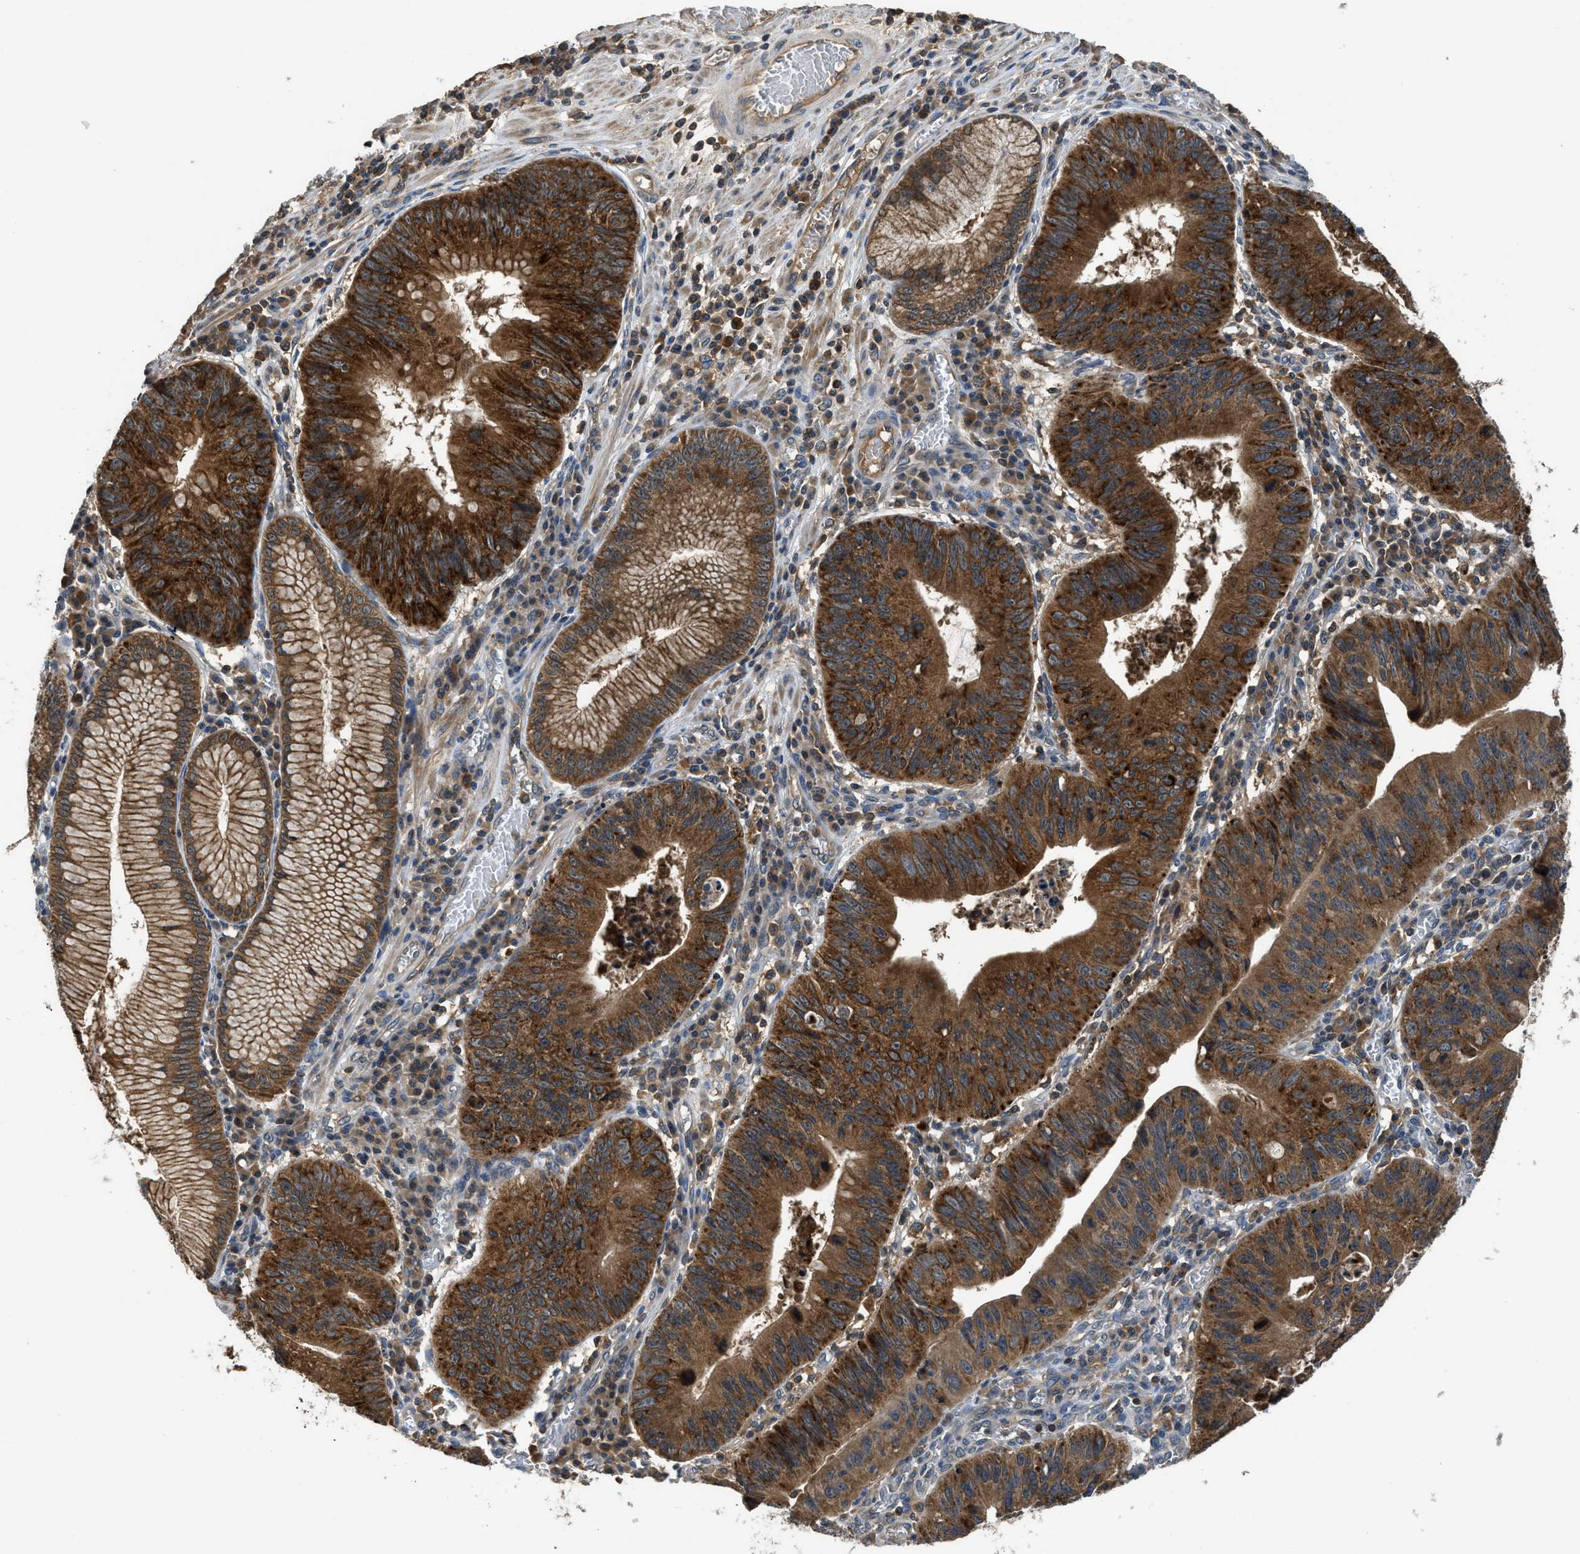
{"staining": {"intensity": "strong", "quantity": ">75%", "location": "cytoplasmic/membranous"}, "tissue": "stomach cancer", "cell_type": "Tumor cells", "image_type": "cancer", "snomed": [{"axis": "morphology", "description": "Adenocarcinoma, NOS"}, {"axis": "topography", "description": "Stomach"}], "caption": "Protein analysis of stomach cancer tissue shows strong cytoplasmic/membranous staining in approximately >75% of tumor cells.", "gene": "PAFAH2", "patient": {"sex": "male", "age": 59}}